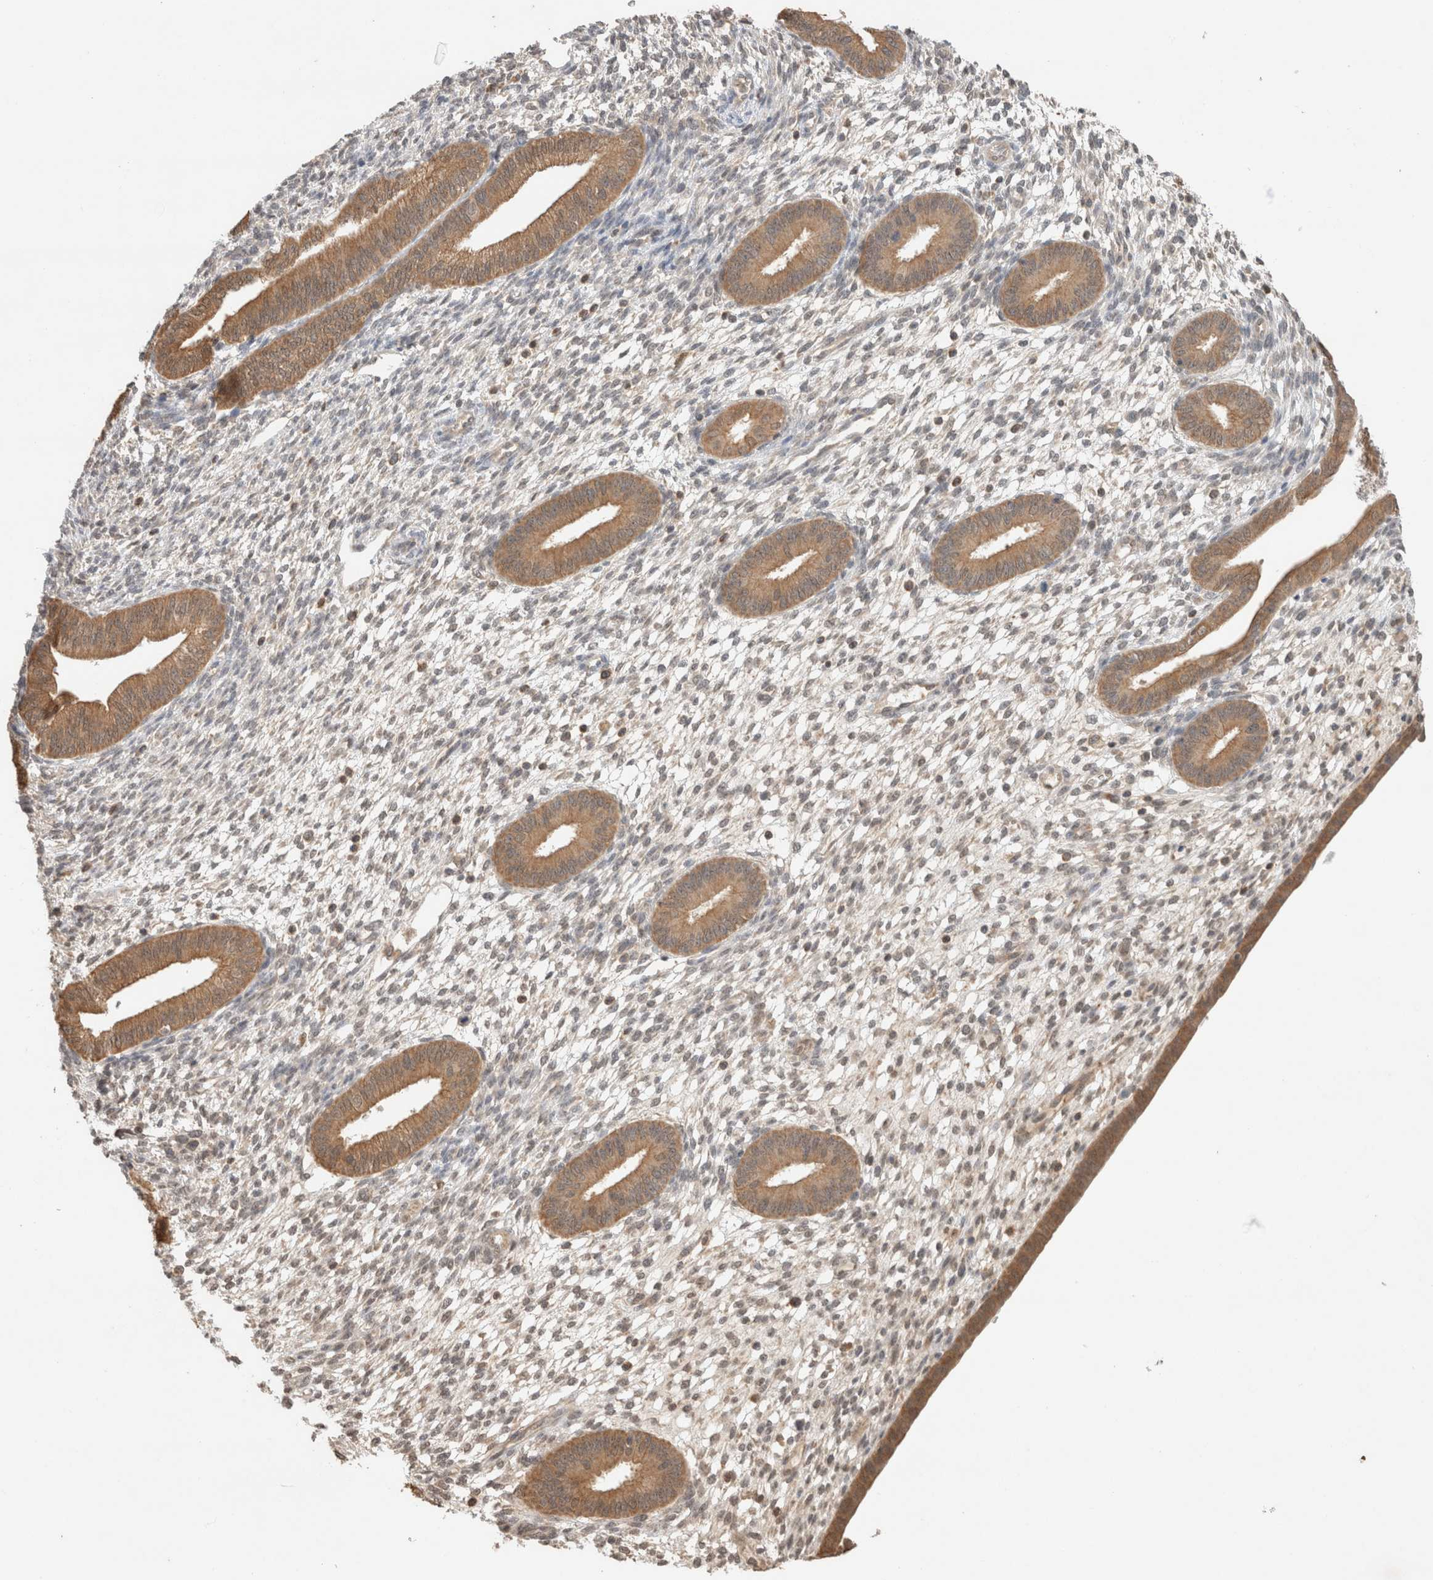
{"staining": {"intensity": "weak", "quantity": "25%-75%", "location": "cytoplasmic/membranous"}, "tissue": "endometrium", "cell_type": "Cells in endometrial stroma", "image_type": "normal", "snomed": [{"axis": "morphology", "description": "Normal tissue, NOS"}, {"axis": "topography", "description": "Endometrium"}], "caption": "IHC staining of benign endometrium, which exhibits low levels of weak cytoplasmic/membranous staining in approximately 25%-75% of cells in endometrial stroma indicating weak cytoplasmic/membranous protein staining. The staining was performed using DAB (brown) for protein detection and nuclei were counterstained in hematoxylin (blue).", "gene": "CA13", "patient": {"sex": "female", "age": 46}}